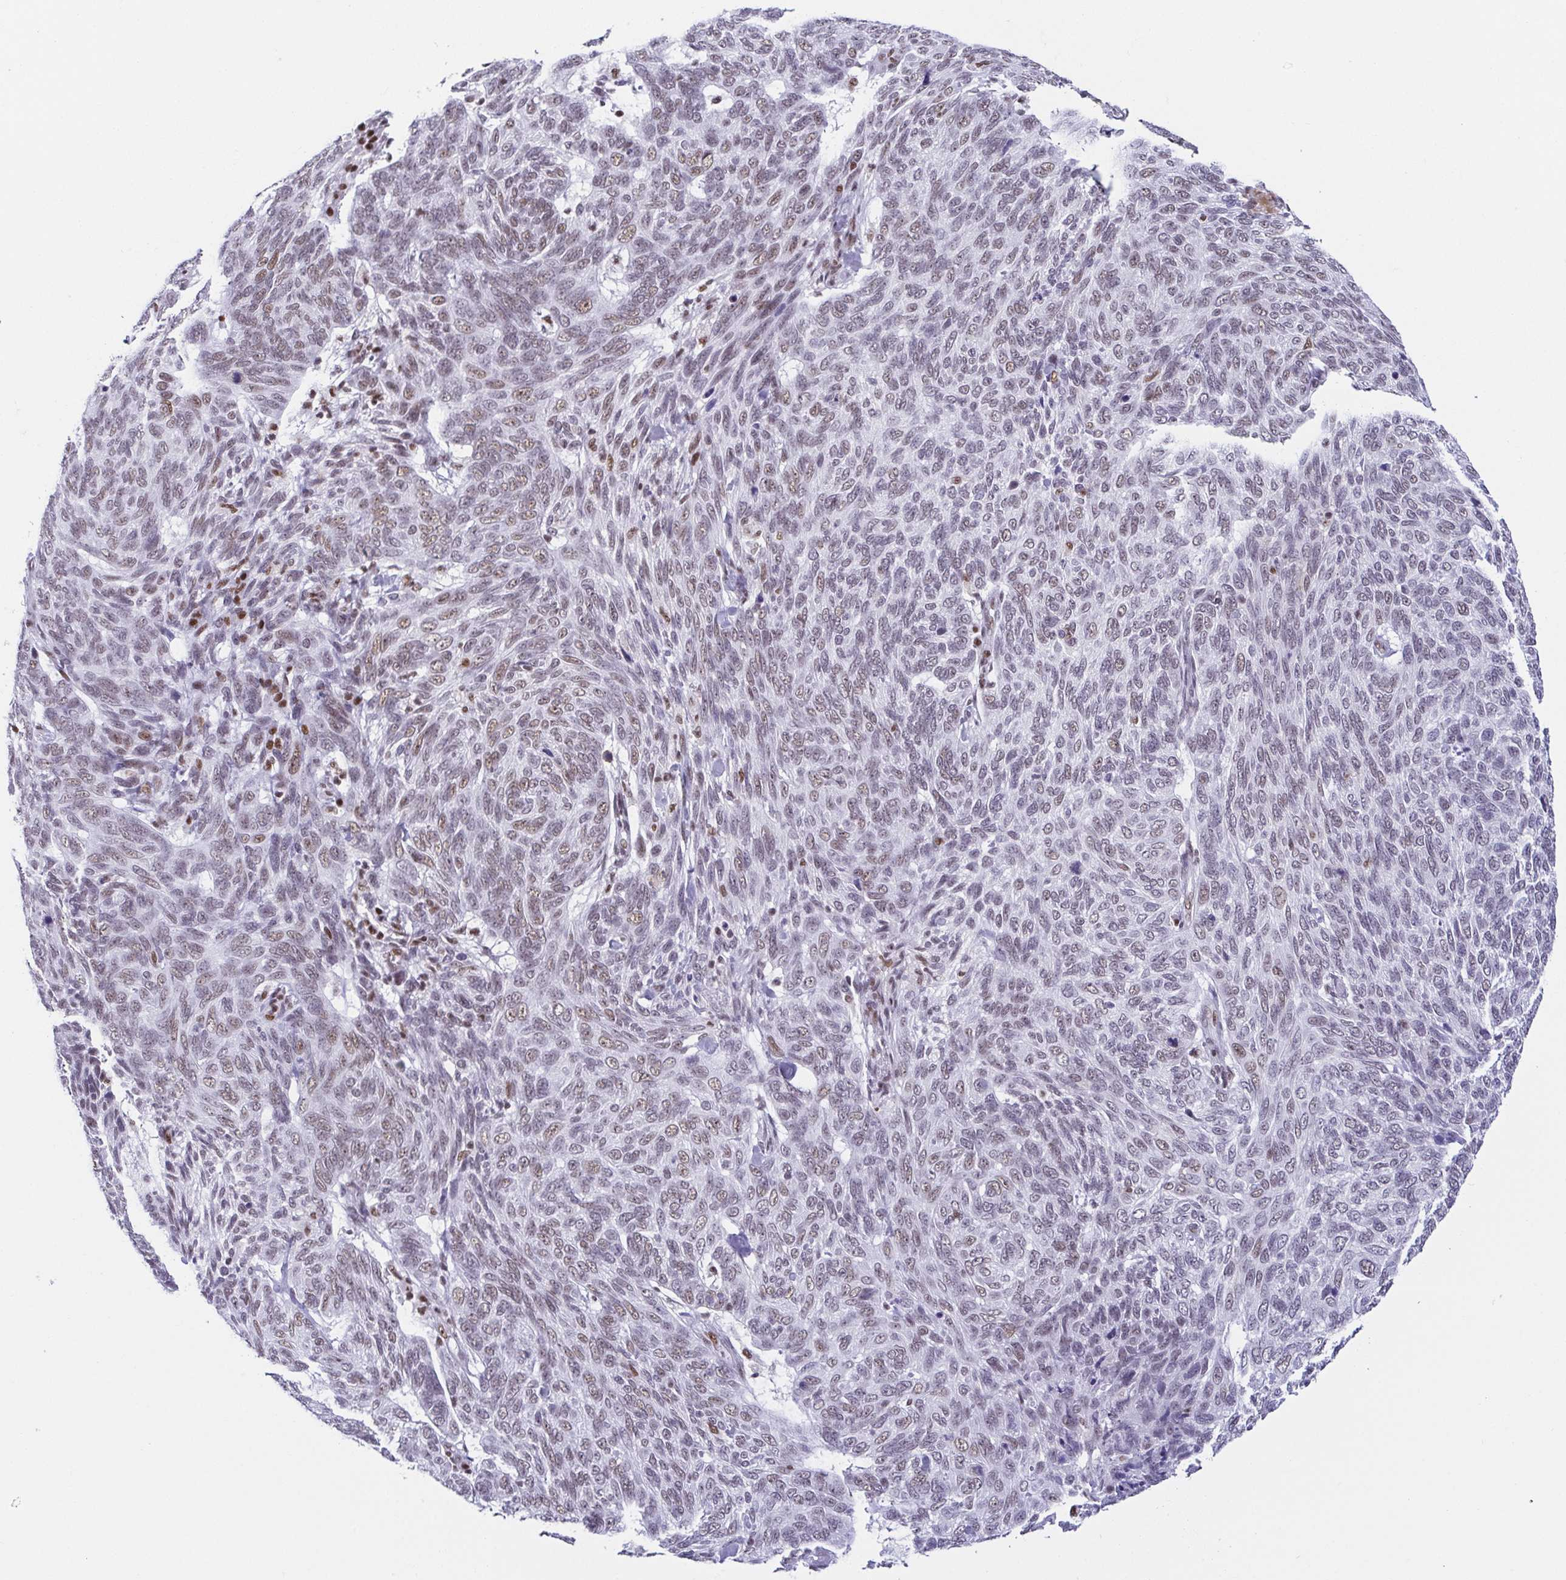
{"staining": {"intensity": "weak", "quantity": "<25%", "location": "nuclear"}, "tissue": "skin cancer", "cell_type": "Tumor cells", "image_type": "cancer", "snomed": [{"axis": "morphology", "description": "Basal cell carcinoma"}, {"axis": "topography", "description": "Skin"}], "caption": "DAB immunohistochemical staining of skin cancer (basal cell carcinoma) reveals no significant expression in tumor cells.", "gene": "EWSR1", "patient": {"sex": "female", "age": 65}}